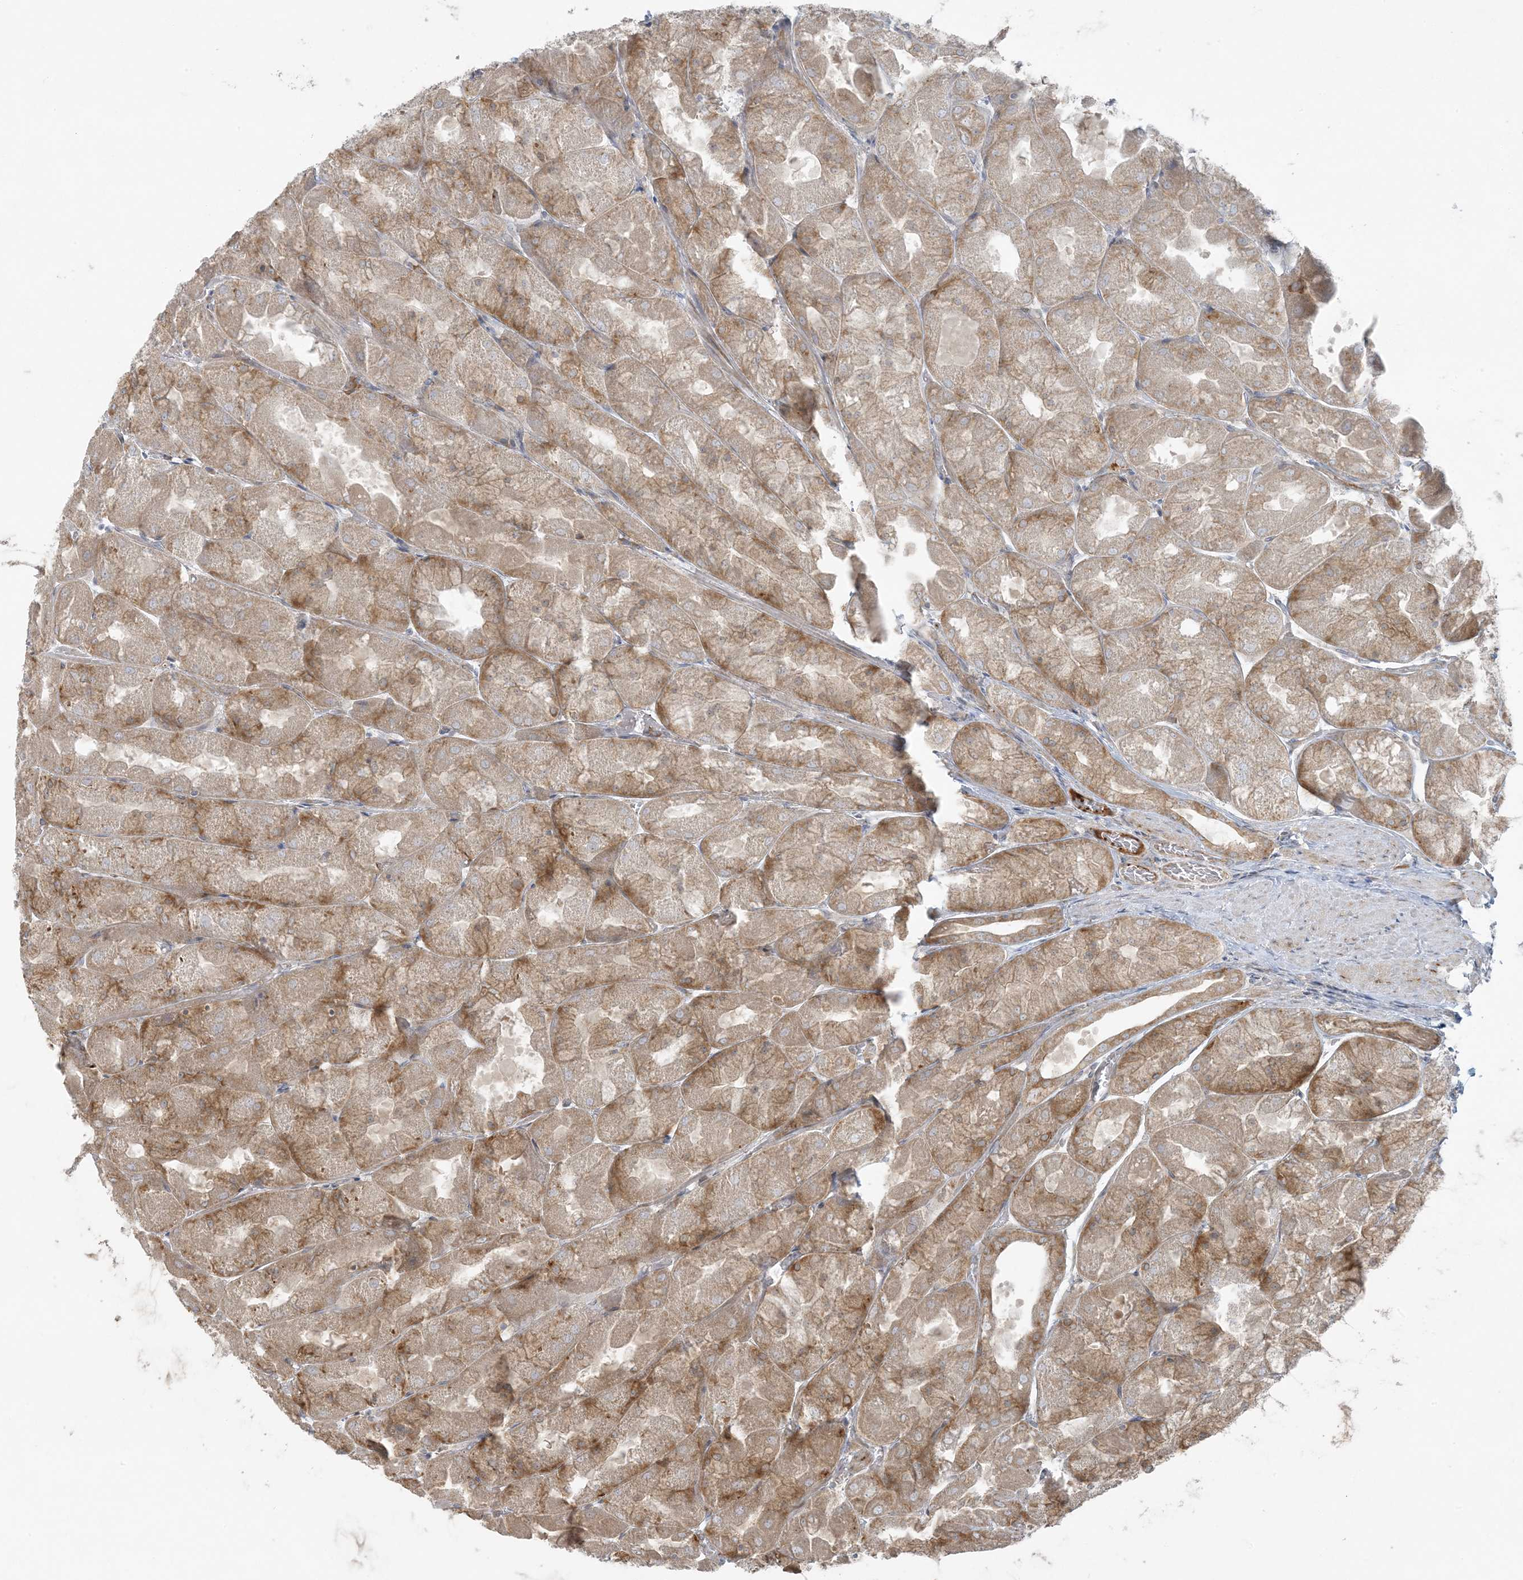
{"staining": {"intensity": "moderate", "quantity": "25%-75%", "location": "cytoplasmic/membranous"}, "tissue": "stomach", "cell_type": "Glandular cells", "image_type": "normal", "snomed": [{"axis": "morphology", "description": "Normal tissue, NOS"}, {"axis": "topography", "description": "Stomach"}], "caption": "Immunohistochemistry staining of normal stomach, which reveals medium levels of moderate cytoplasmic/membranous positivity in about 25%-75% of glandular cells indicating moderate cytoplasmic/membranous protein positivity. The staining was performed using DAB (3,3'-diaminobenzidine) (brown) for protein detection and nuclei were counterstained in hematoxylin (blue).", "gene": "ZNF263", "patient": {"sex": "female", "age": 61}}